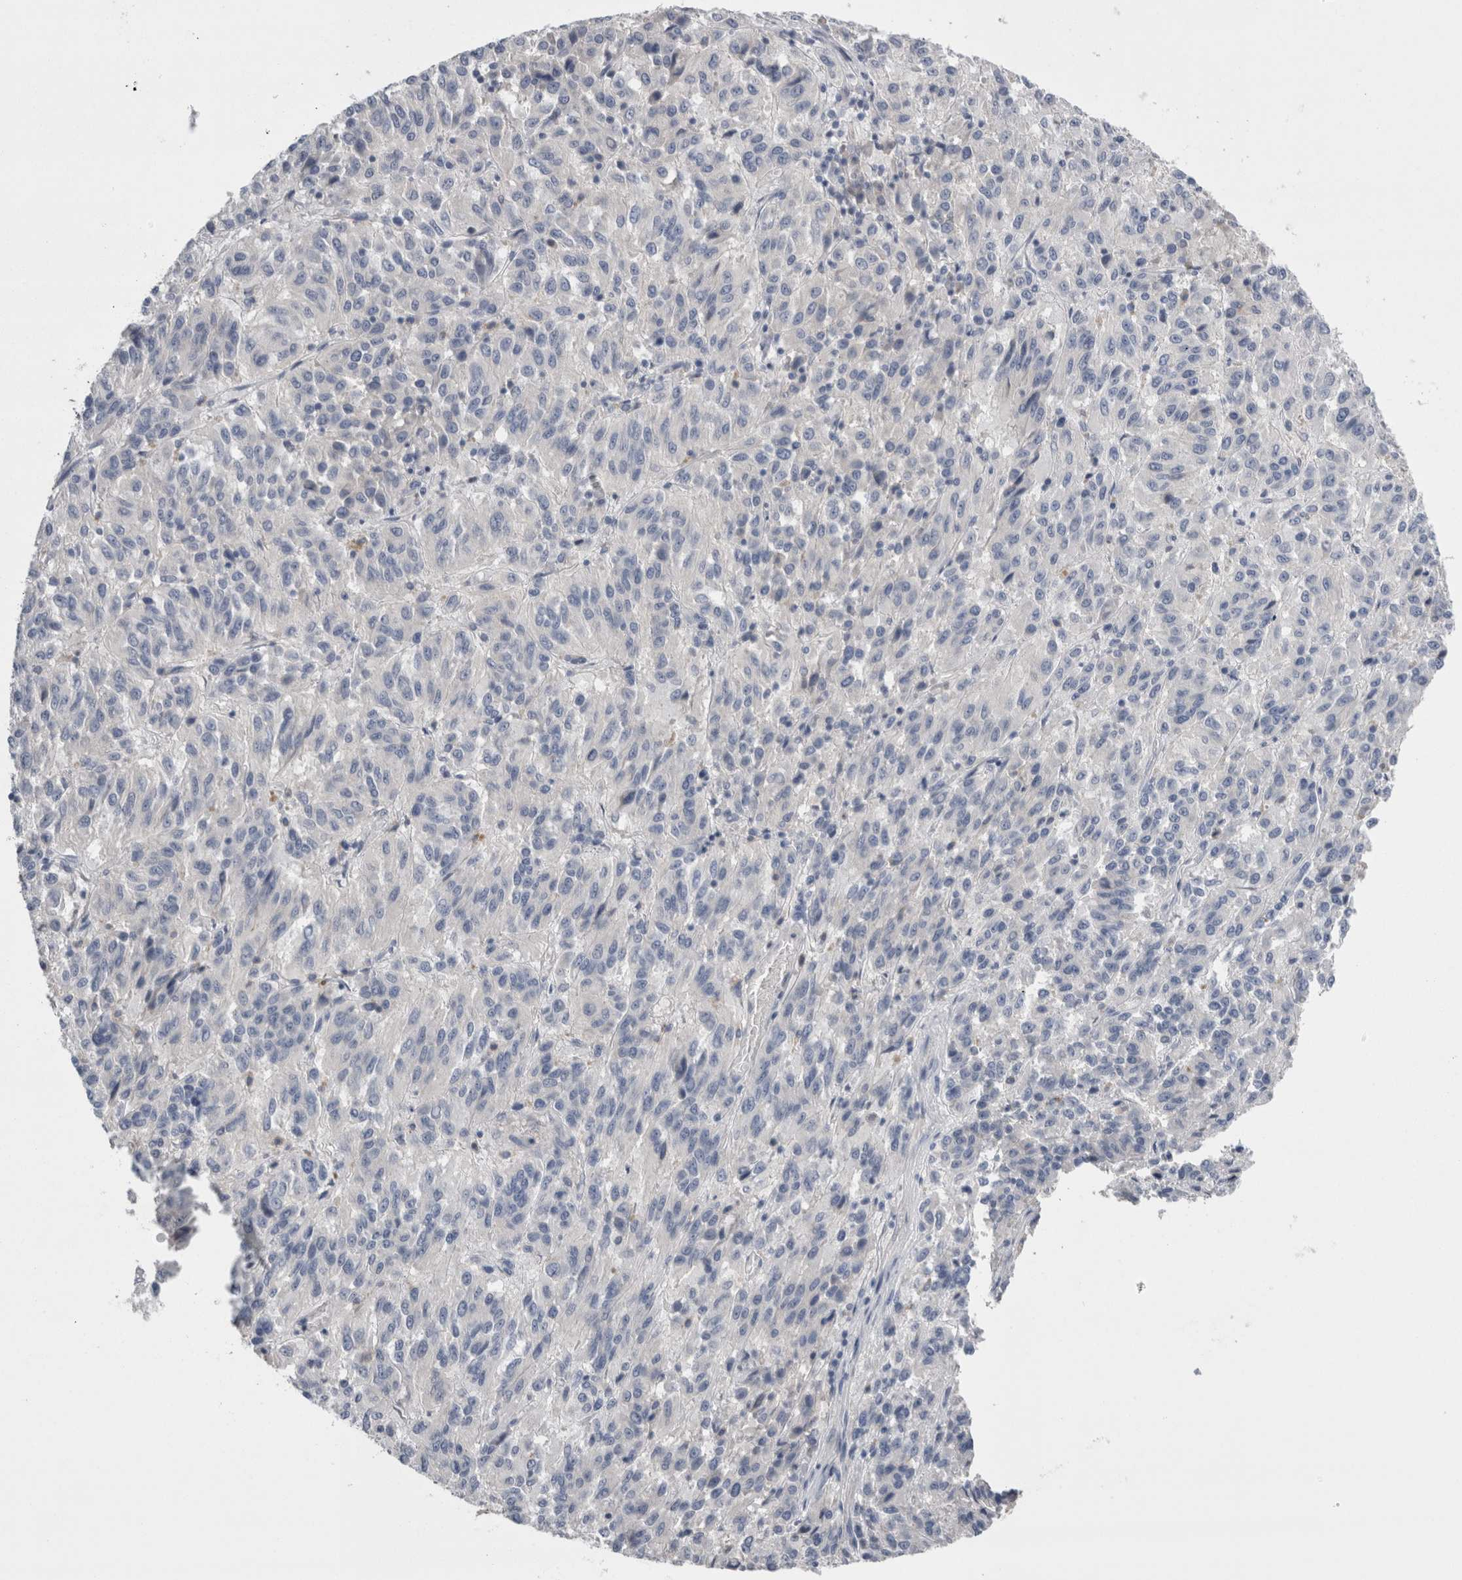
{"staining": {"intensity": "negative", "quantity": "none", "location": "none"}, "tissue": "melanoma", "cell_type": "Tumor cells", "image_type": "cancer", "snomed": [{"axis": "morphology", "description": "Malignant melanoma, Metastatic site"}, {"axis": "topography", "description": "Lung"}], "caption": "IHC histopathology image of neoplastic tissue: human melanoma stained with DAB shows no significant protein positivity in tumor cells. (DAB (3,3'-diaminobenzidine) immunohistochemistry (IHC) with hematoxylin counter stain).", "gene": "REG1A", "patient": {"sex": "male", "age": 64}}